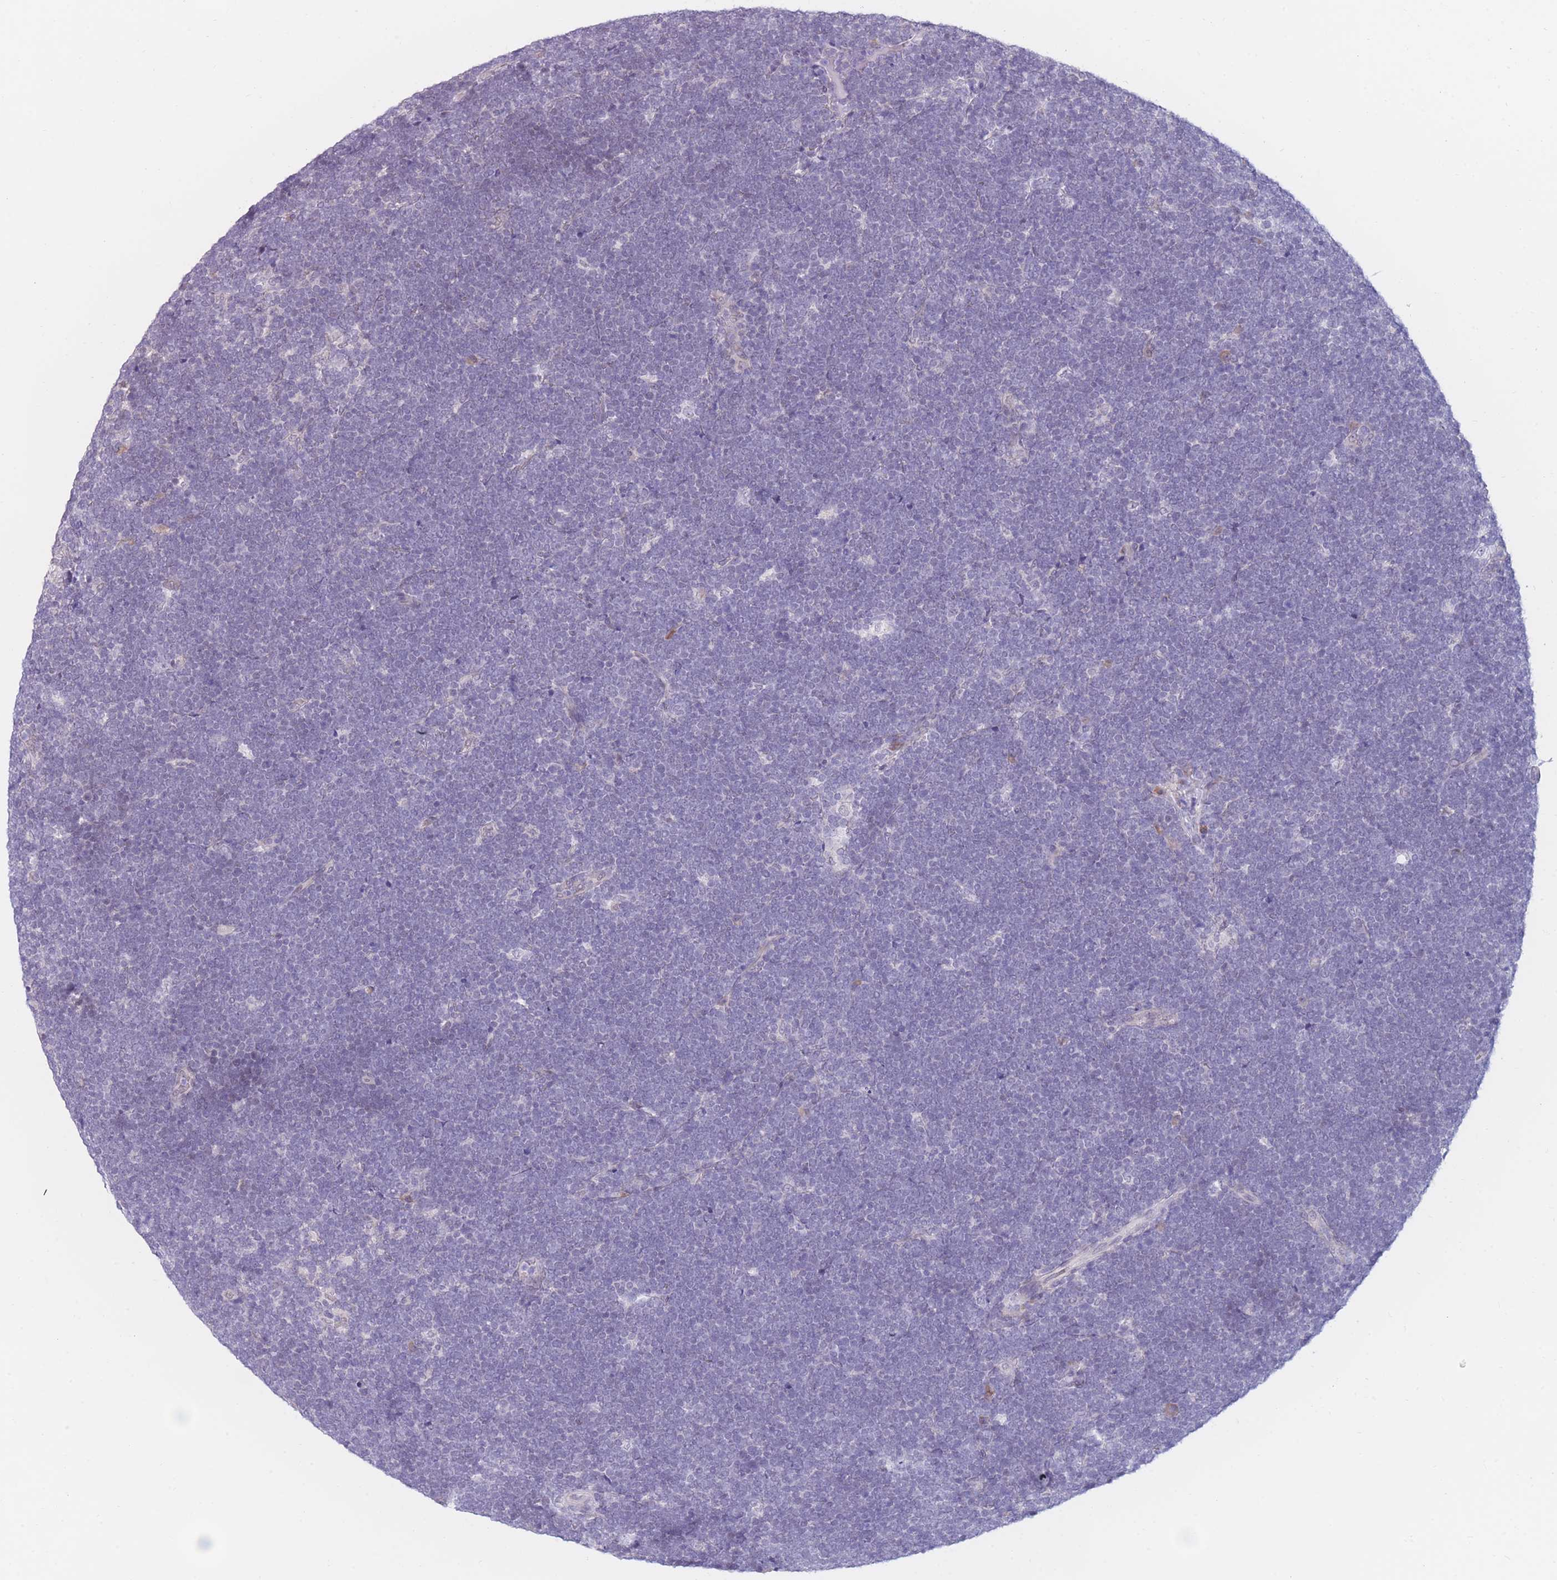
{"staining": {"intensity": "negative", "quantity": "none", "location": "none"}, "tissue": "lymphoma", "cell_type": "Tumor cells", "image_type": "cancer", "snomed": [{"axis": "morphology", "description": "Malignant lymphoma, non-Hodgkin's type, High grade"}, {"axis": "topography", "description": "Lymph node"}], "caption": "The IHC histopathology image has no significant expression in tumor cells of lymphoma tissue.", "gene": "COL27A1", "patient": {"sex": "male", "age": 13}}